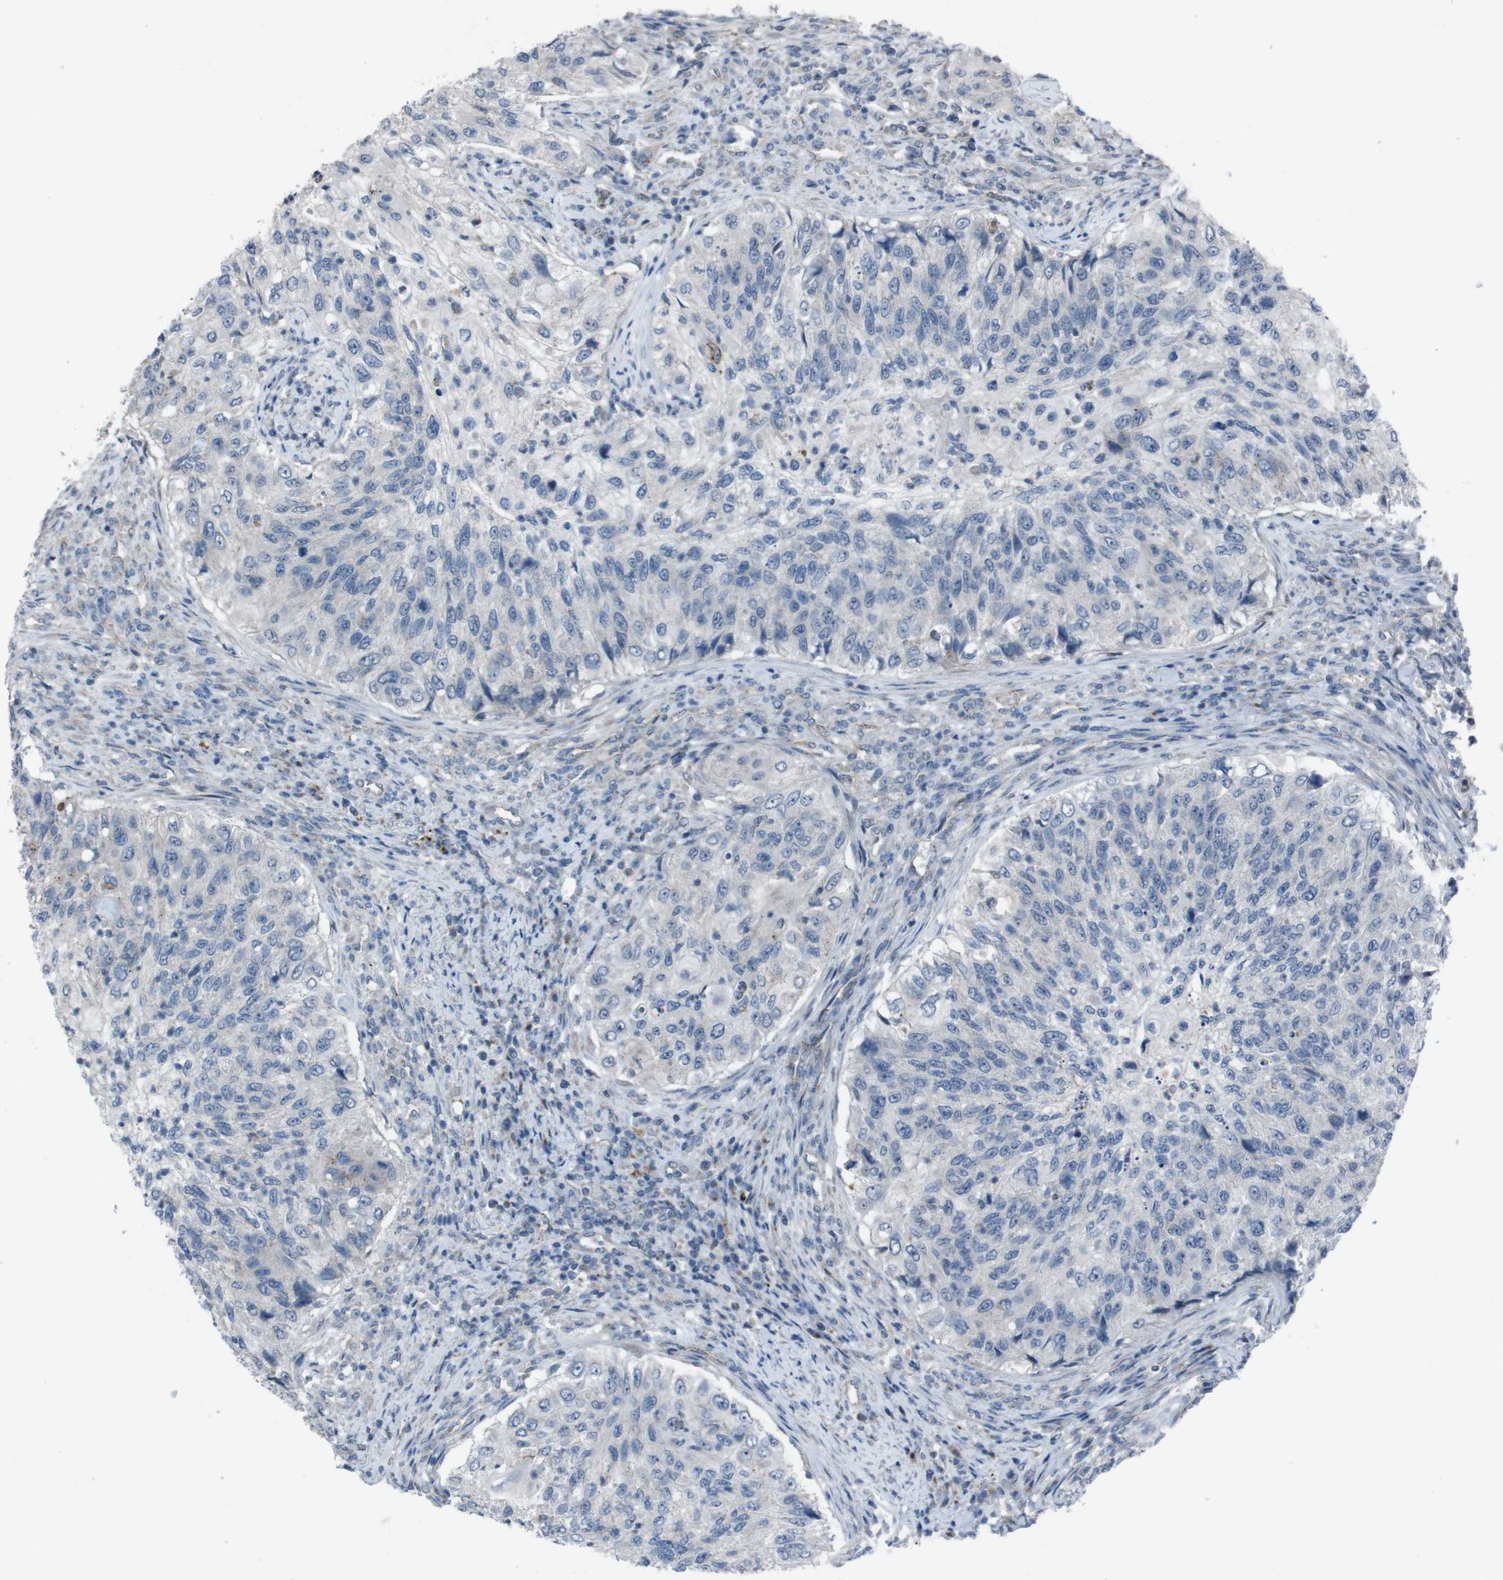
{"staining": {"intensity": "negative", "quantity": "none", "location": "none"}, "tissue": "urothelial cancer", "cell_type": "Tumor cells", "image_type": "cancer", "snomed": [{"axis": "morphology", "description": "Urothelial carcinoma, High grade"}, {"axis": "topography", "description": "Urinary bladder"}], "caption": "Tumor cells are negative for brown protein staining in urothelial cancer.", "gene": "EFNA5", "patient": {"sex": "female", "age": 60}}